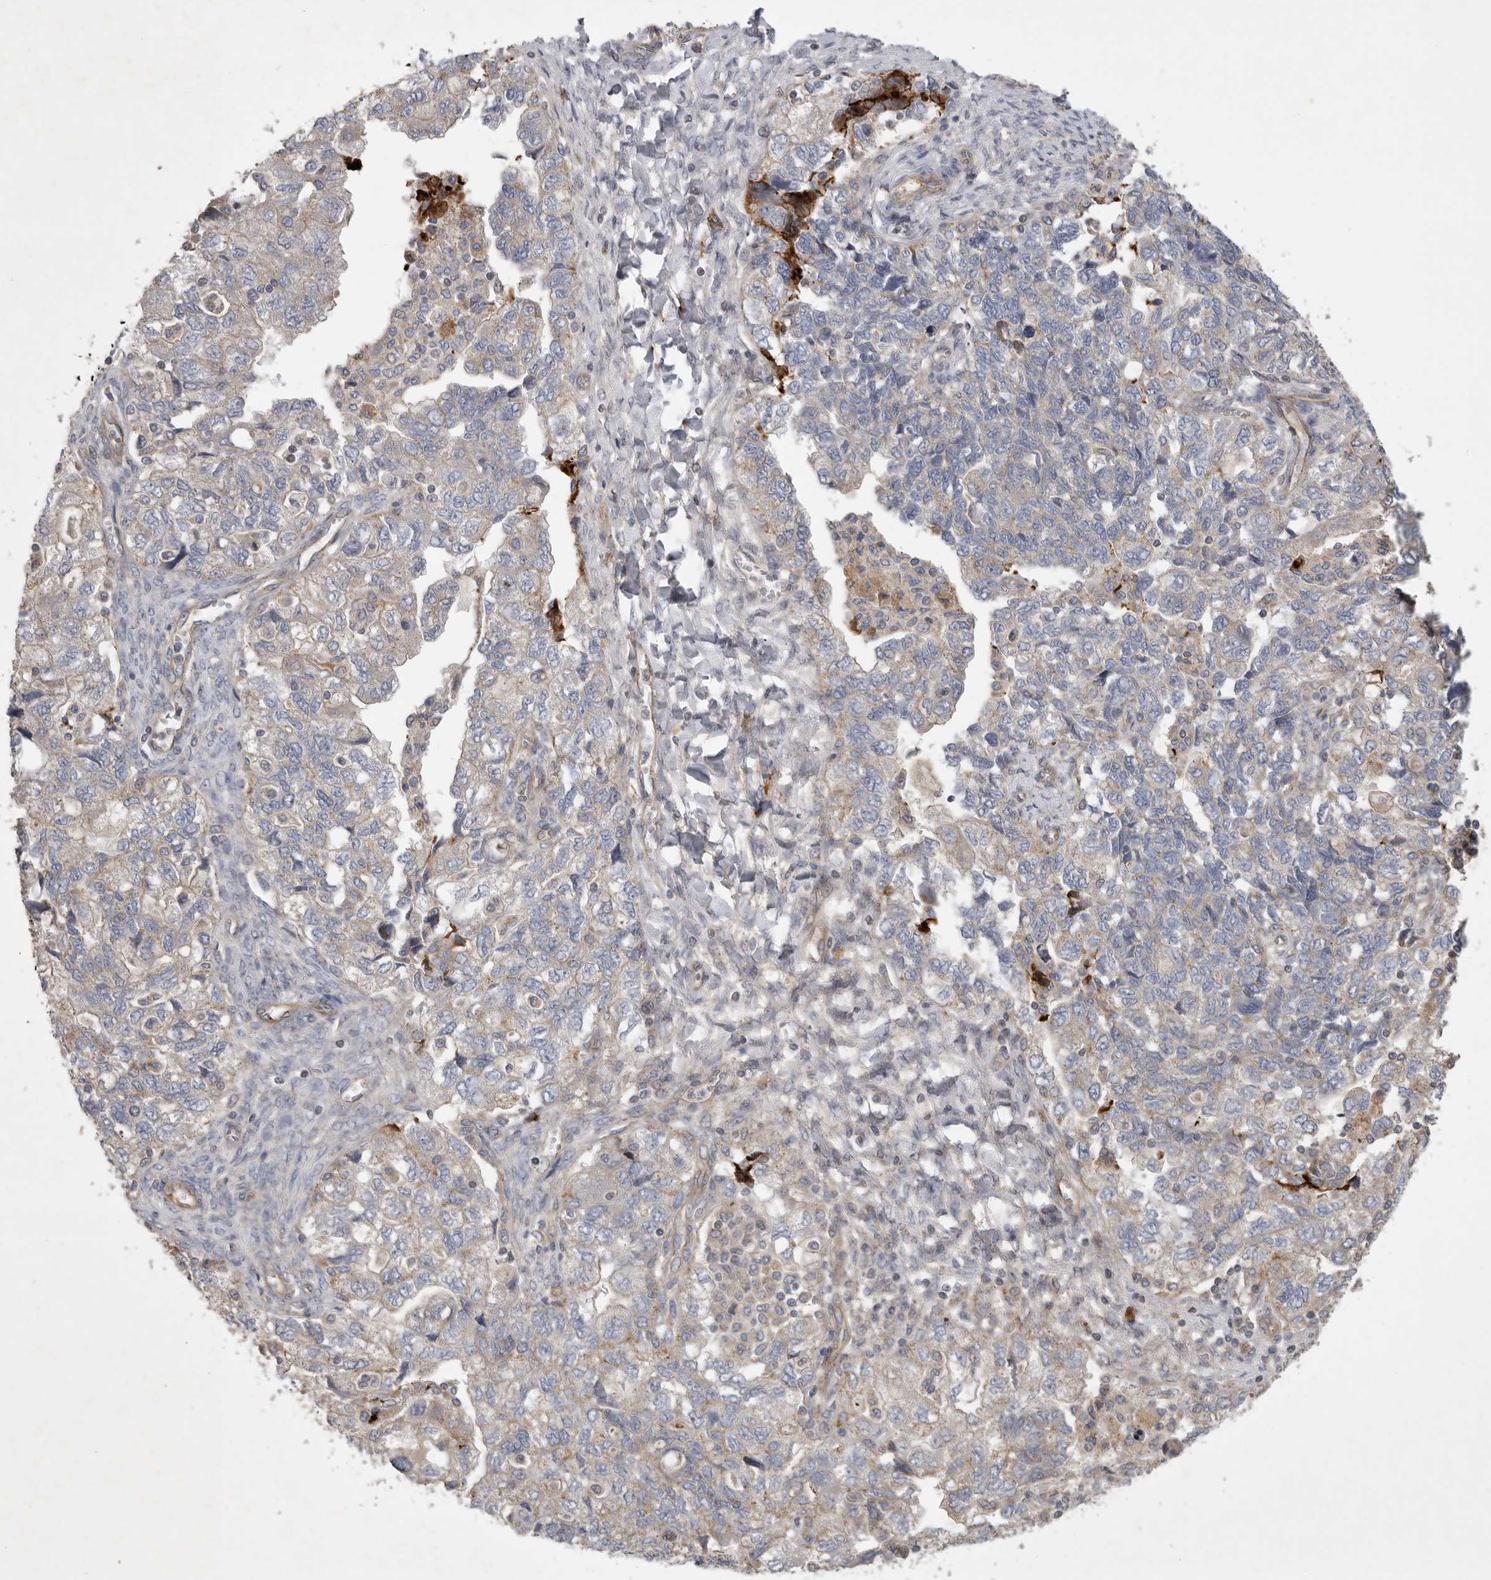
{"staining": {"intensity": "negative", "quantity": "none", "location": "none"}, "tissue": "ovarian cancer", "cell_type": "Tumor cells", "image_type": "cancer", "snomed": [{"axis": "morphology", "description": "Carcinoma, NOS"}, {"axis": "morphology", "description": "Cystadenocarcinoma, serous, NOS"}, {"axis": "topography", "description": "Ovary"}], "caption": "Human ovarian carcinoma stained for a protein using immunohistochemistry (IHC) reveals no positivity in tumor cells.", "gene": "MLPH", "patient": {"sex": "female", "age": 69}}